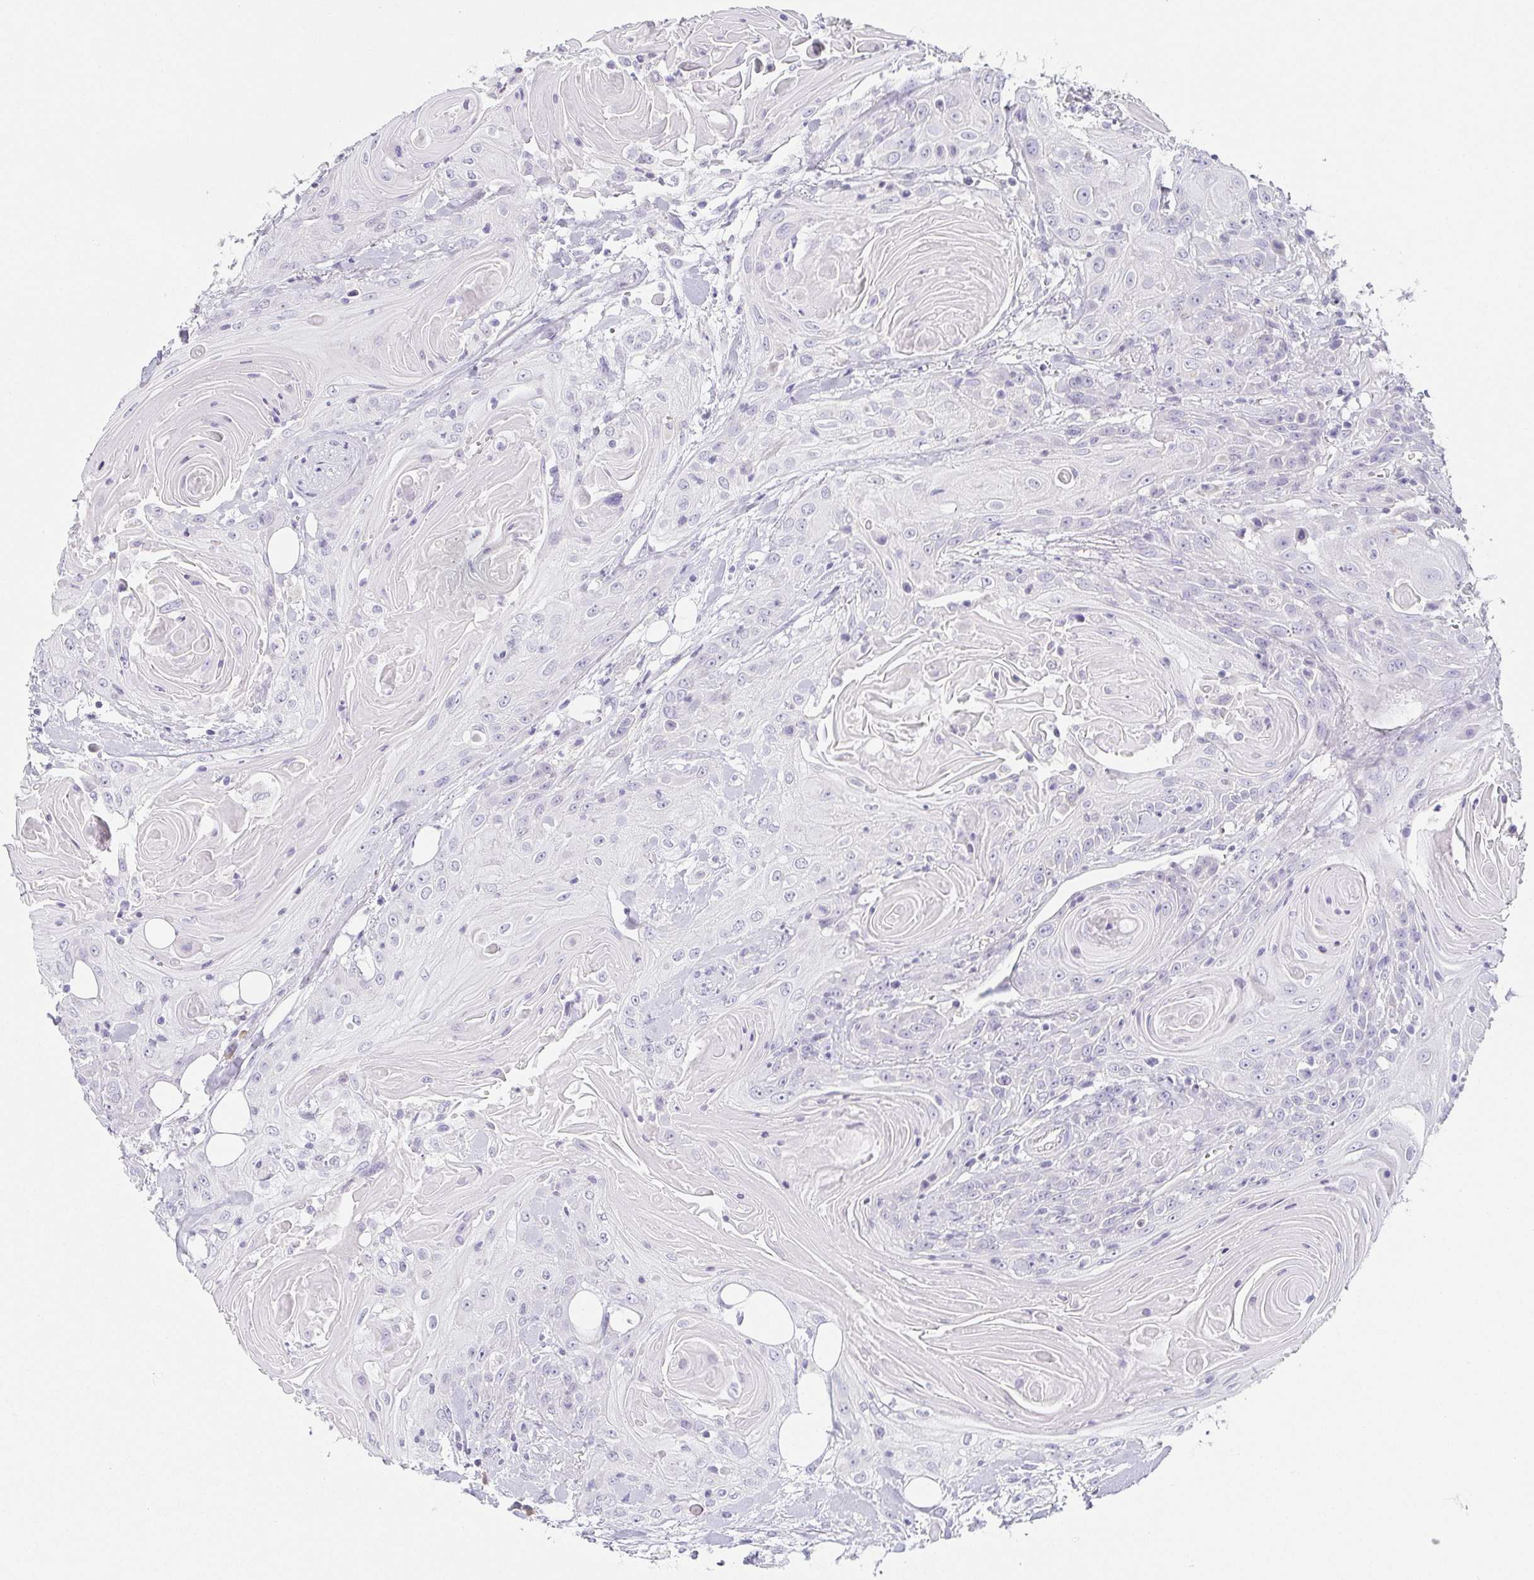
{"staining": {"intensity": "negative", "quantity": "none", "location": "none"}, "tissue": "head and neck cancer", "cell_type": "Tumor cells", "image_type": "cancer", "snomed": [{"axis": "morphology", "description": "Squamous cell carcinoma, NOS"}, {"axis": "topography", "description": "Head-Neck"}], "caption": "High power microscopy micrograph of an immunohistochemistry (IHC) micrograph of head and neck squamous cell carcinoma, revealing no significant positivity in tumor cells.", "gene": "PRR27", "patient": {"sex": "female", "age": 84}}